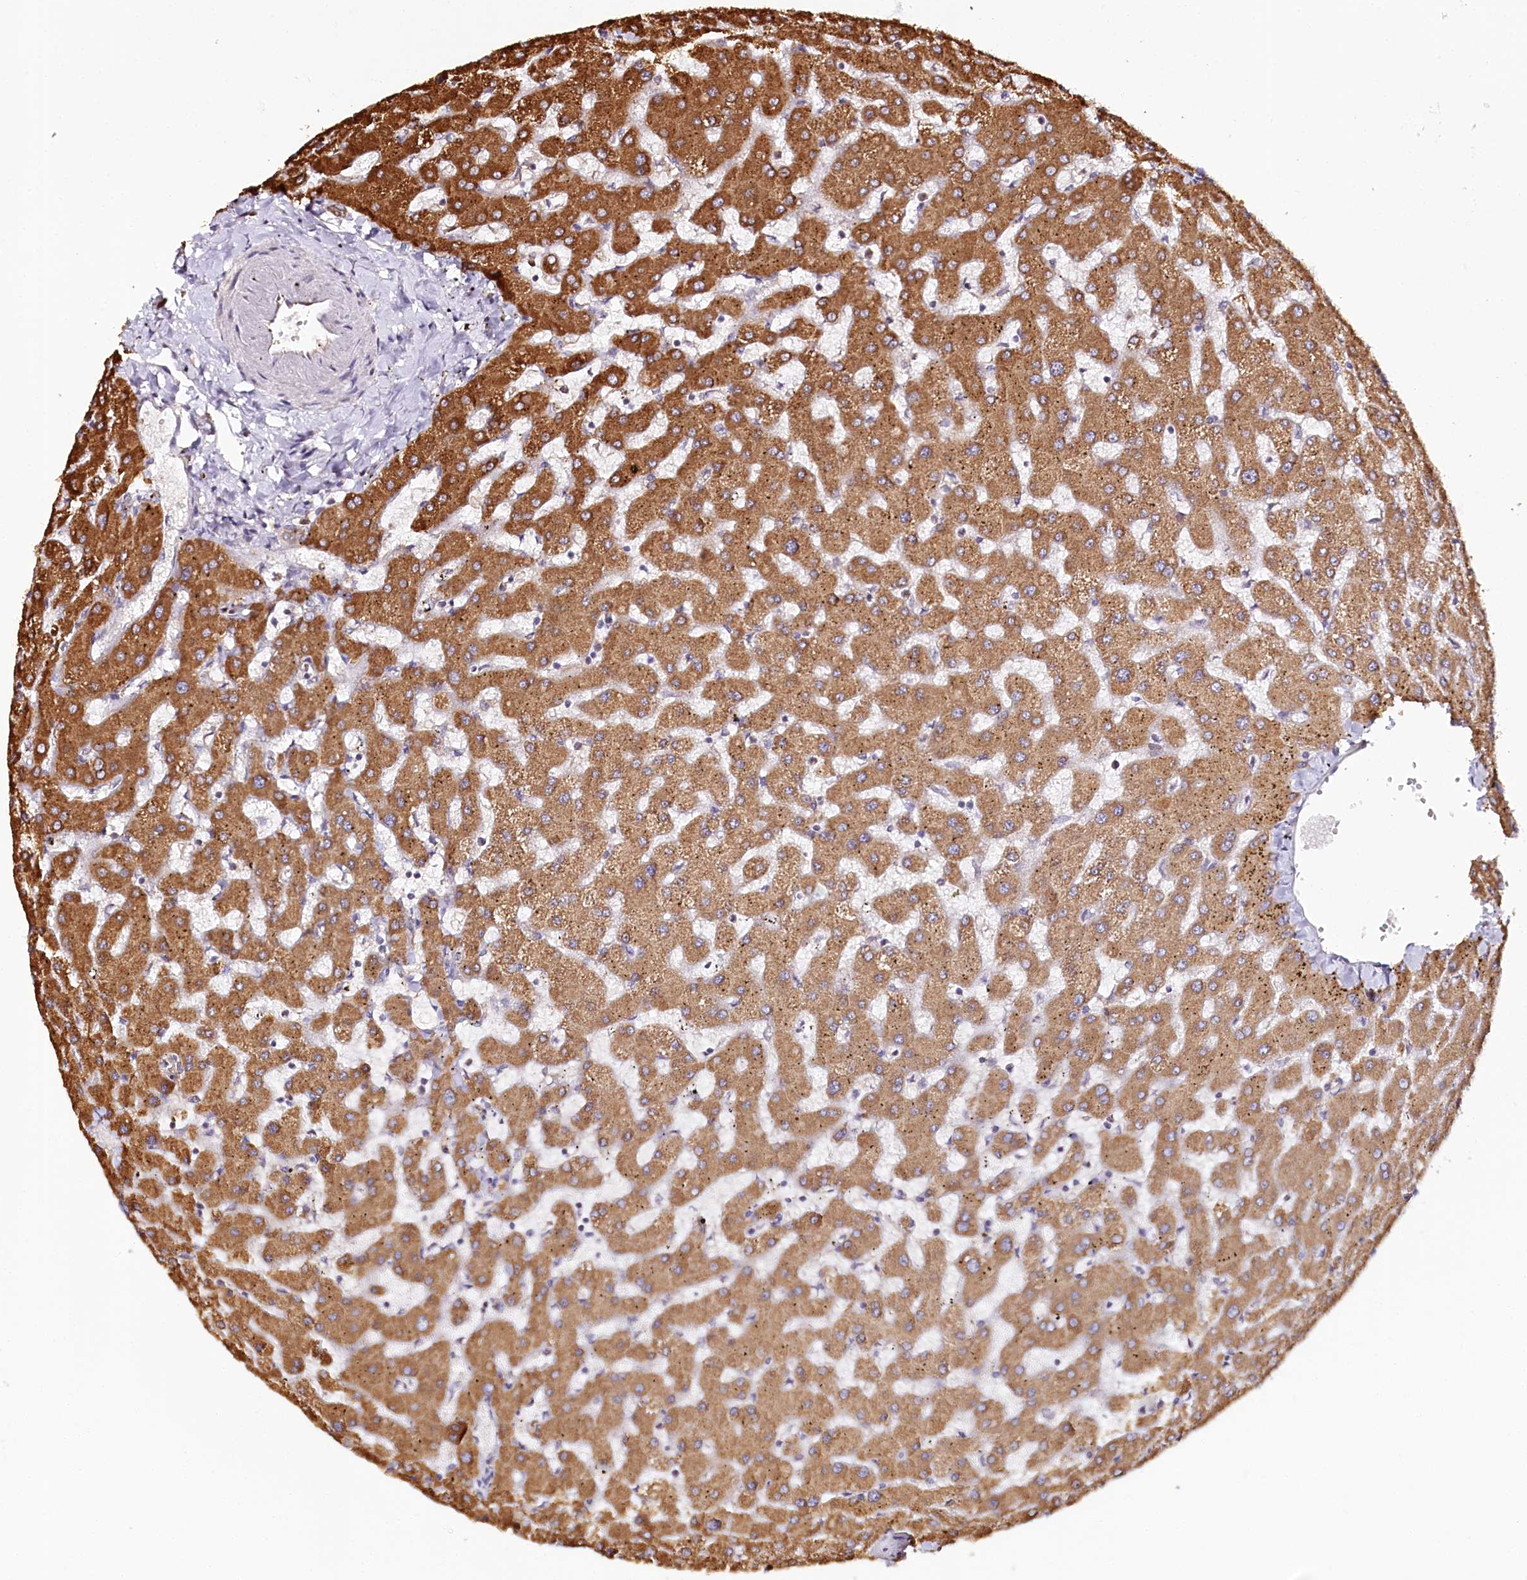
{"staining": {"intensity": "moderate", "quantity": ">75%", "location": "cytoplasmic/membranous"}, "tissue": "liver", "cell_type": "Cholangiocytes", "image_type": "normal", "snomed": [{"axis": "morphology", "description": "Normal tissue, NOS"}, {"axis": "topography", "description": "Liver"}], "caption": "Unremarkable liver demonstrates moderate cytoplasmic/membranous staining in about >75% of cholangiocytes, visualized by immunohistochemistry.", "gene": "VEGFA", "patient": {"sex": "female", "age": 63}}